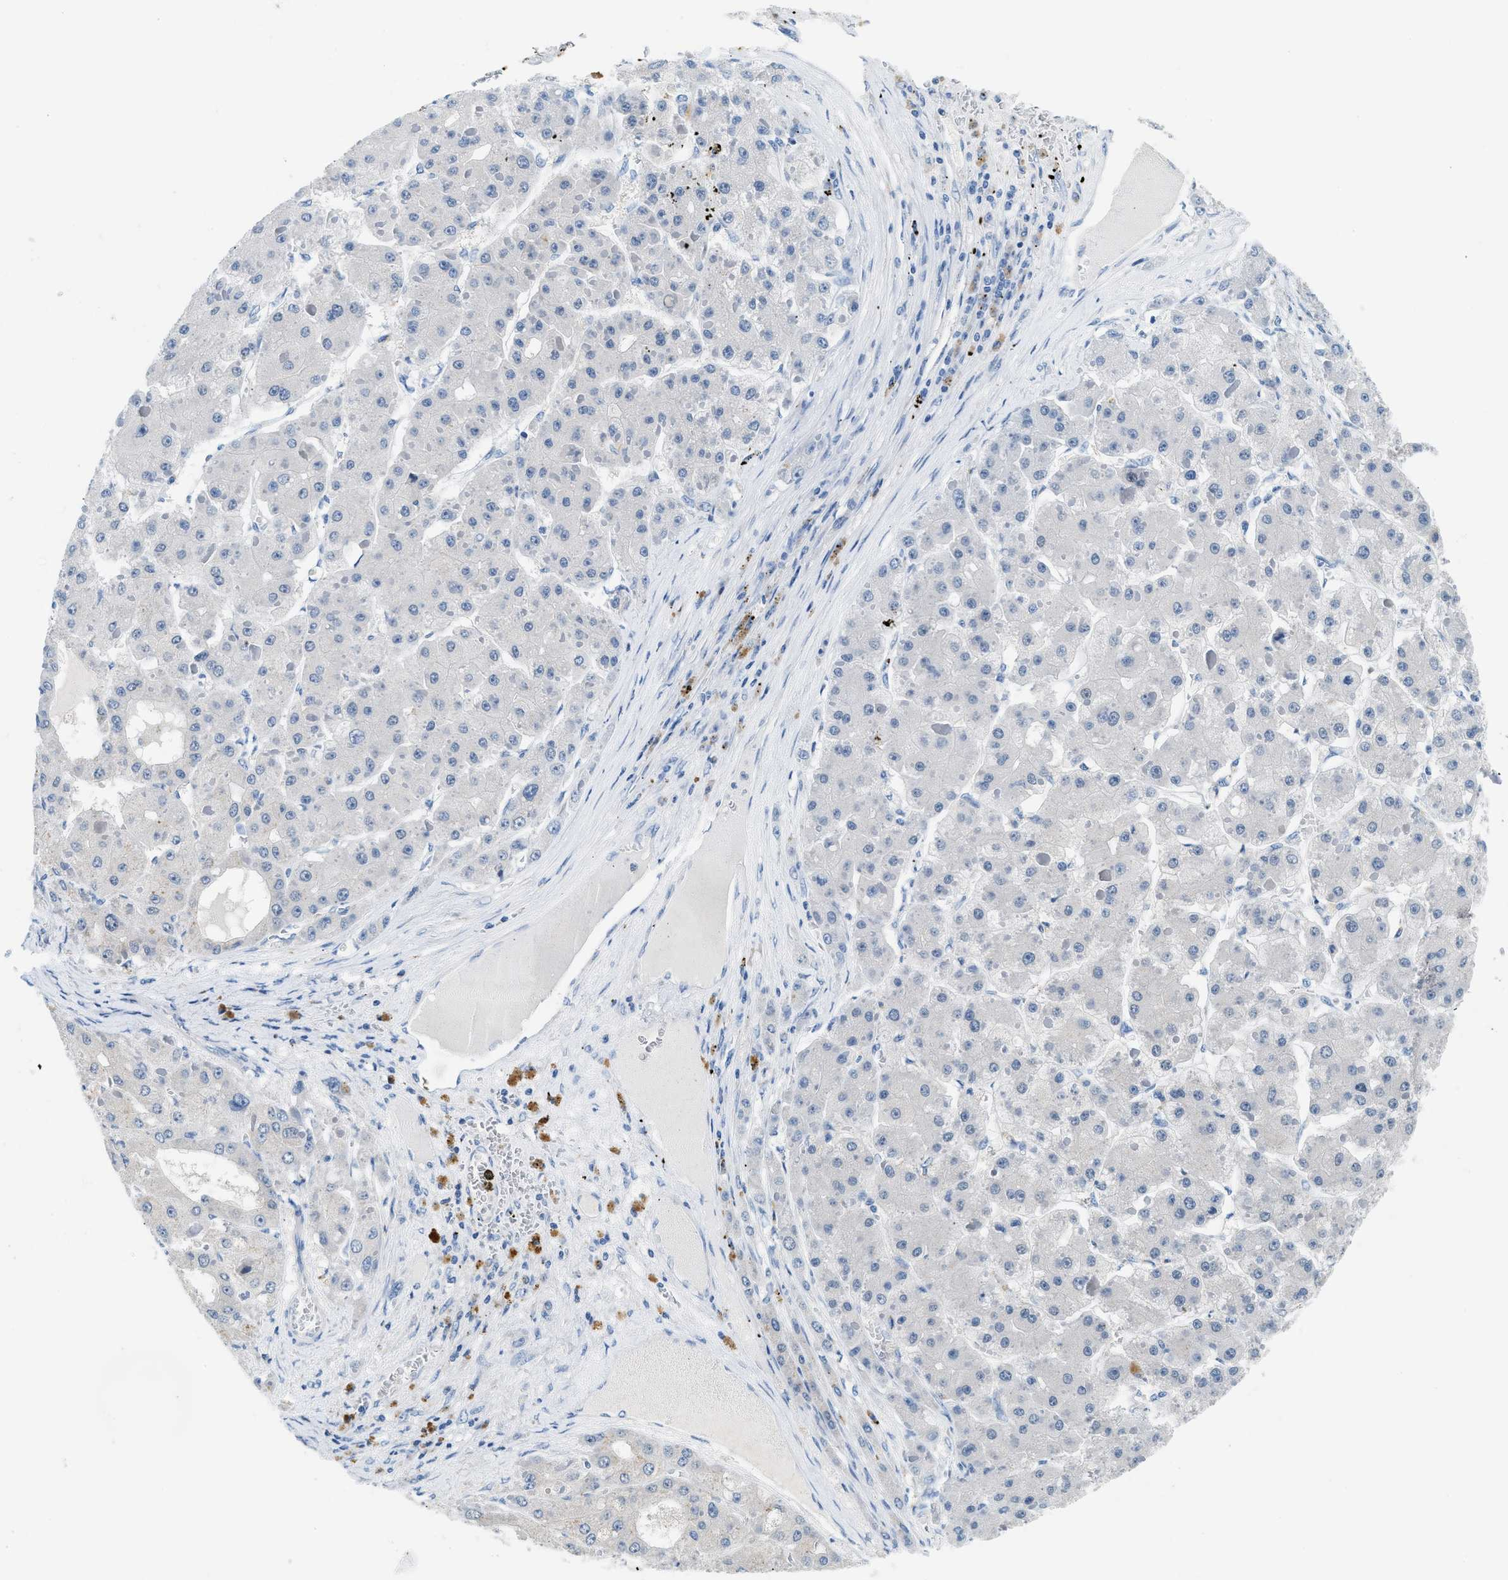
{"staining": {"intensity": "negative", "quantity": "none", "location": "none"}, "tissue": "liver cancer", "cell_type": "Tumor cells", "image_type": "cancer", "snomed": [{"axis": "morphology", "description": "Carcinoma, Hepatocellular, NOS"}, {"axis": "topography", "description": "Liver"}], "caption": "Tumor cells show no significant protein expression in liver cancer (hepatocellular carcinoma).", "gene": "CLDN18", "patient": {"sex": "female", "age": 73}}